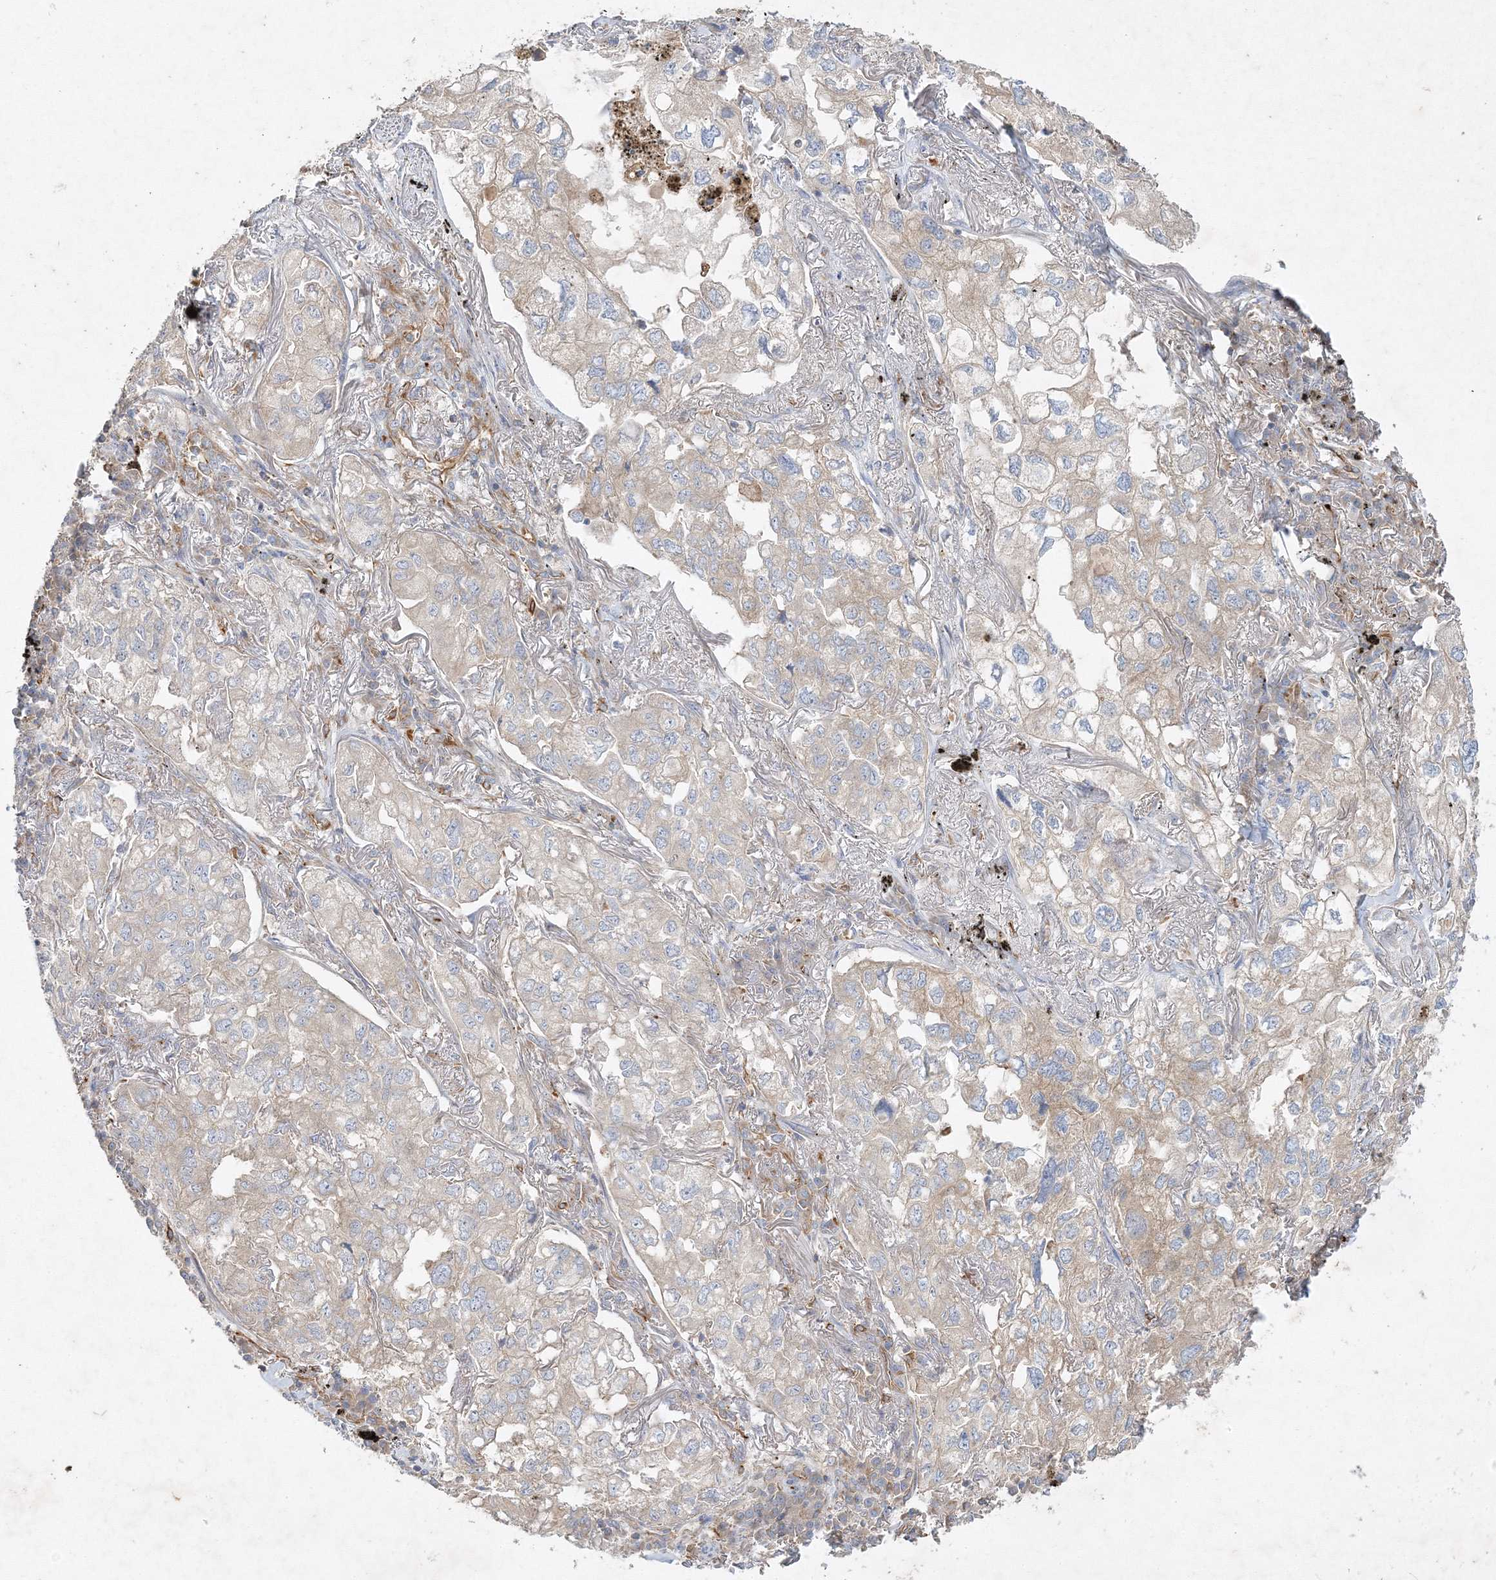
{"staining": {"intensity": "weak", "quantity": "25%-75%", "location": "cytoplasmic/membranous"}, "tissue": "lung cancer", "cell_type": "Tumor cells", "image_type": "cancer", "snomed": [{"axis": "morphology", "description": "Adenocarcinoma, NOS"}, {"axis": "topography", "description": "Lung"}], "caption": "A brown stain highlights weak cytoplasmic/membranous staining of a protein in lung cancer tumor cells.", "gene": "WDR37", "patient": {"sex": "male", "age": 65}}